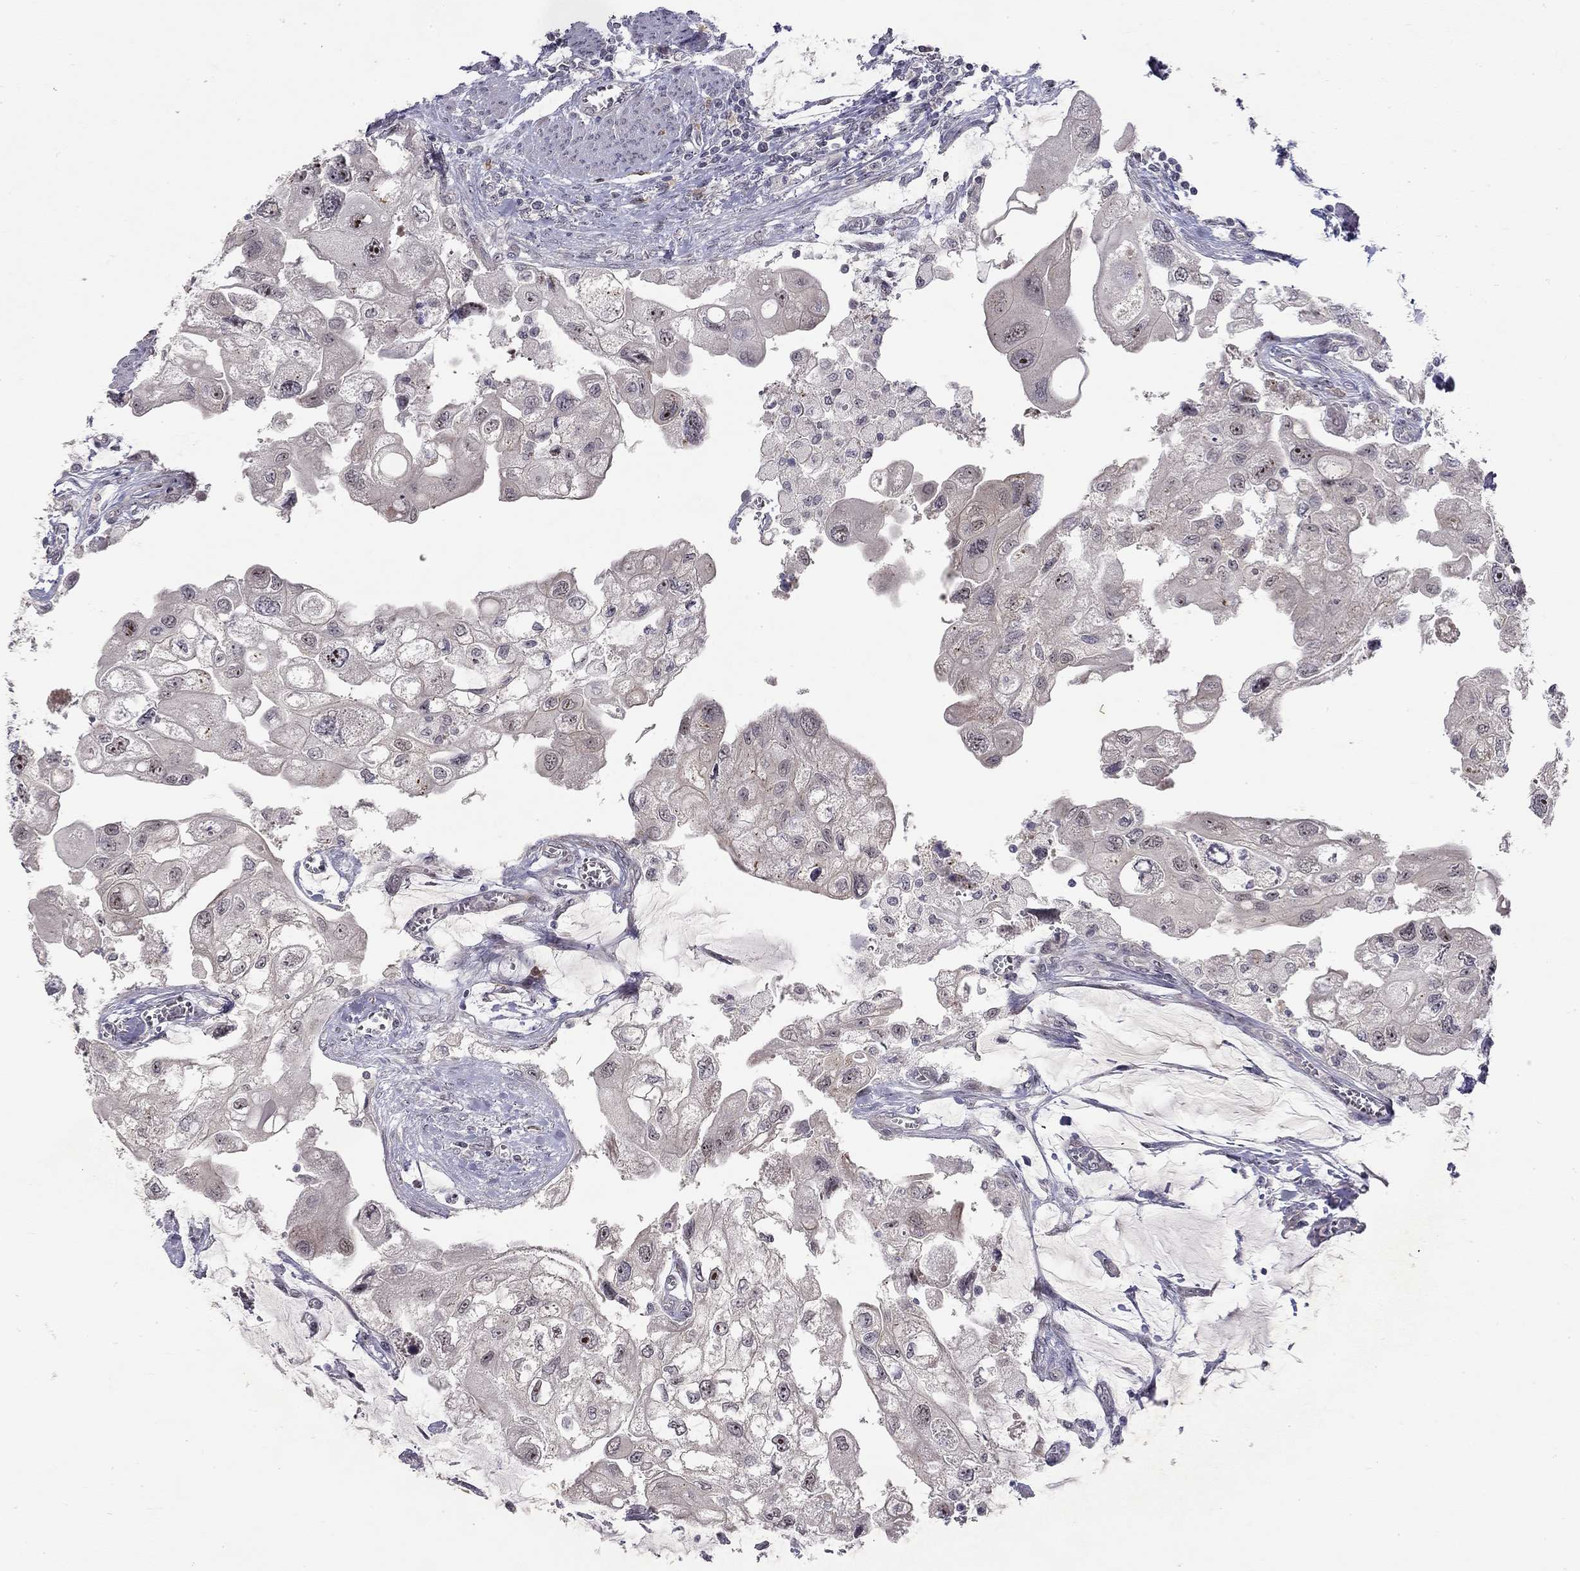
{"staining": {"intensity": "negative", "quantity": "none", "location": "none"}, "tissue": "urothelial cancer", "cell_type": "Tumor cells", "image_type": "cancer", "snomed": [{"axis": "morphology", "description": "Urothelial carcinoma, High grade"}, {"axis": "topography", "description": "Urinary bladder"}], "caption": "Image shows no protein expression in tumor cells of high-grade urothelial carcinoma tissue. (DAB immunohistochemistry, high magnification).", "gene": "STXBP6", "patient": {"sex": "male", "age": 59}}